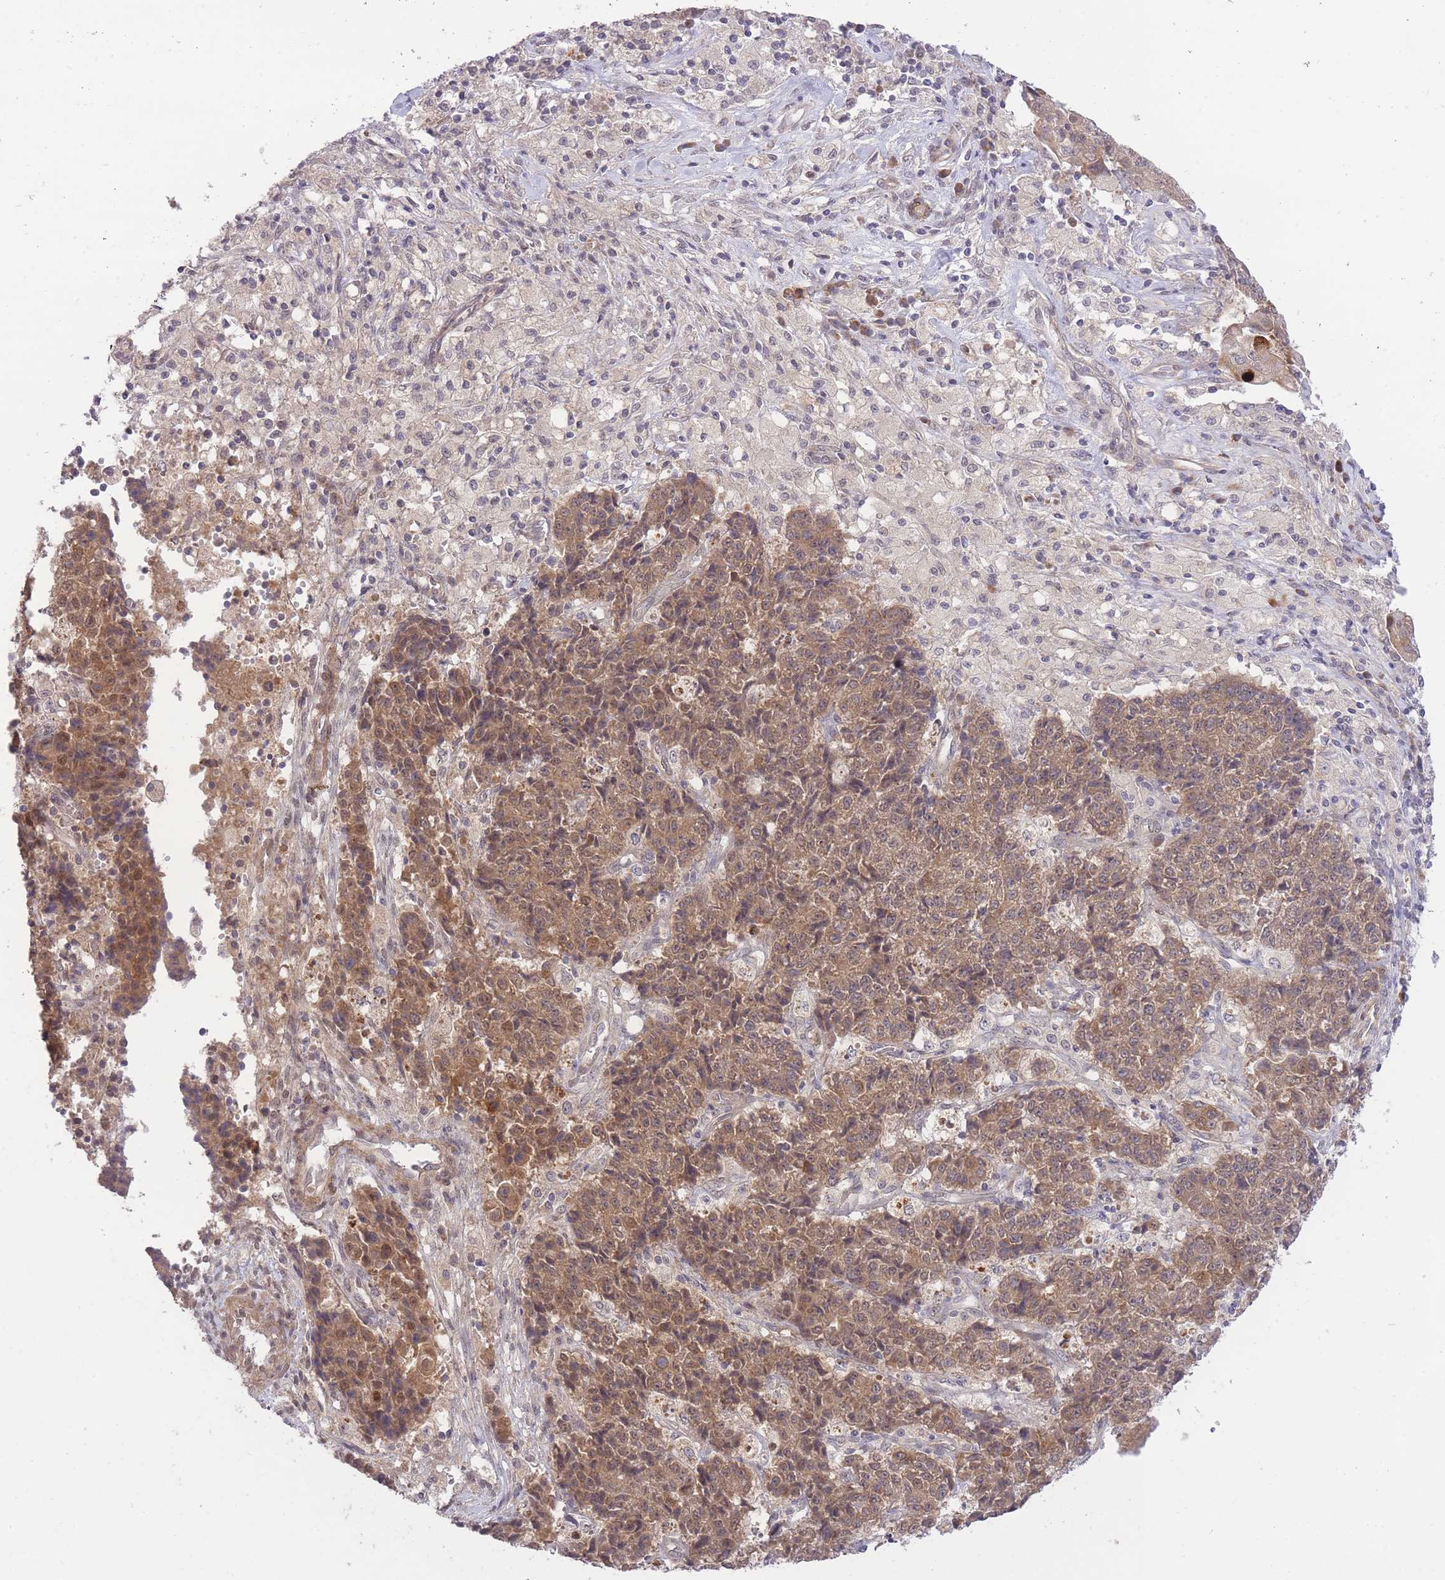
{"staining": {"intensity": "moderate", "quantity": ">75%", "location": "cytoplasmic/membranous,nuclear"}, "tissue": "ovarian cancer", "cell_type": "Tumor cells", "image_type": "cancer", "snomed": [{"axis": "morphology", "description": "Carcinoma, endometroid"}, {"axis": "topography", "description": "Ovary"}], "caption": "Protein staining of ovarian cancer (endometroid carcinoma) tissue reveals moderate cytoplasmic/membranous and nuclear positivity in approximately >75% of tumor cells. (Stains: DAB in brown, nuclei in blue, Microscopy: brightfield microscopy at high magnification).", "gene": "ELOA2", "patient": {"sex": "female", "age": 42}}